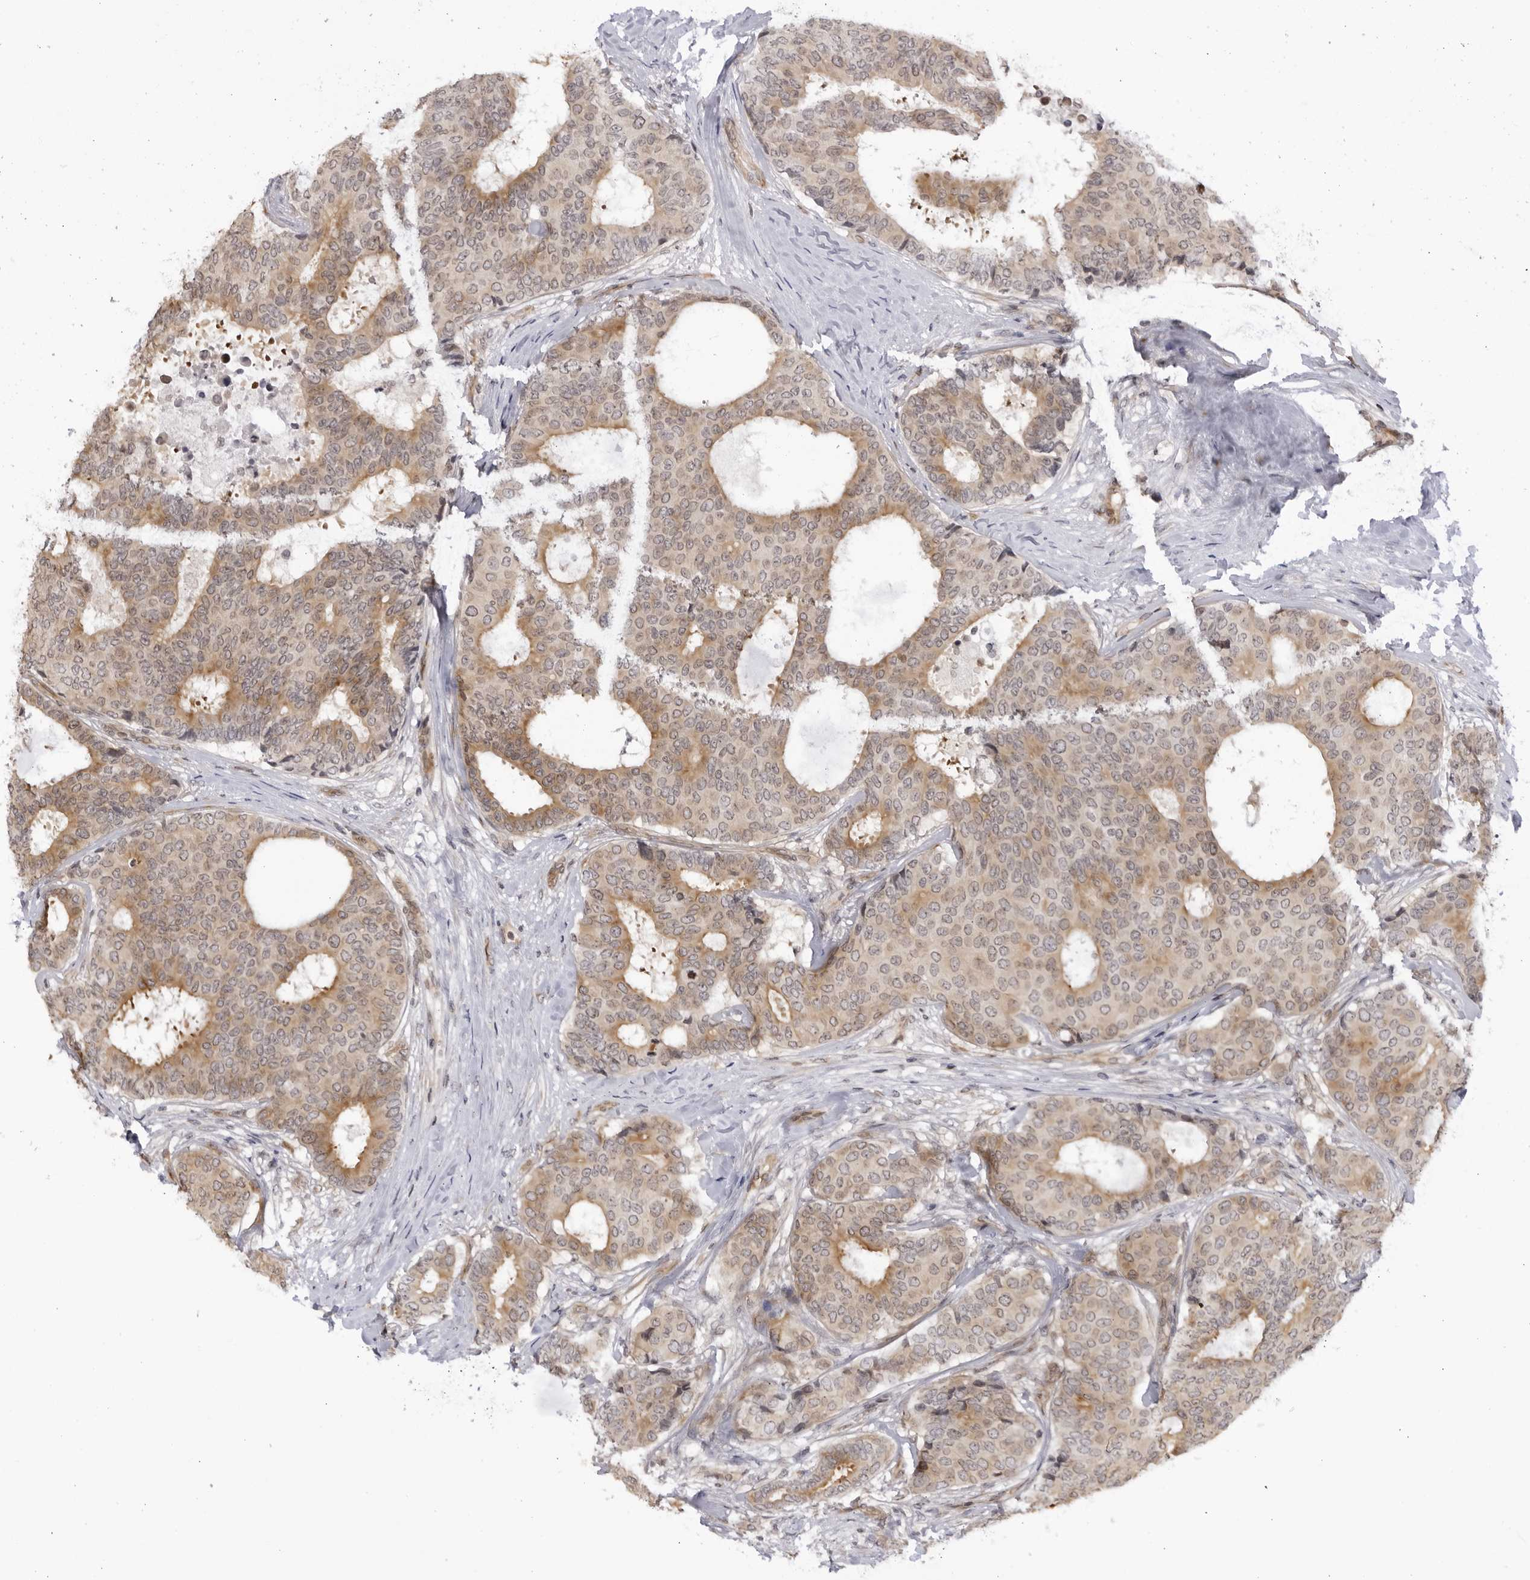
{"staining": {"intensity": "moderate", "quantity": ">75%", "location": "cytoplasmic/membranous"}, "tissue": "breast cancer", "cell_type": "Tumor cells", "image_type": "cancer", "snomed": [{"axis": "morphology", "description": "Duct carcinoma"}, {"axis": "topography", "description": "Breast"}], "caption": "The immunohistochemical stain highlights moderate cytoplasmic/membranous positivity in tumor cells of breast cancer (intraductal carcinoma) tissue. The protein is shown in brown color, while the nuclei are stained blue.", "gene": "CNBD1", "patient": {"sex": "female", "age": 75}}